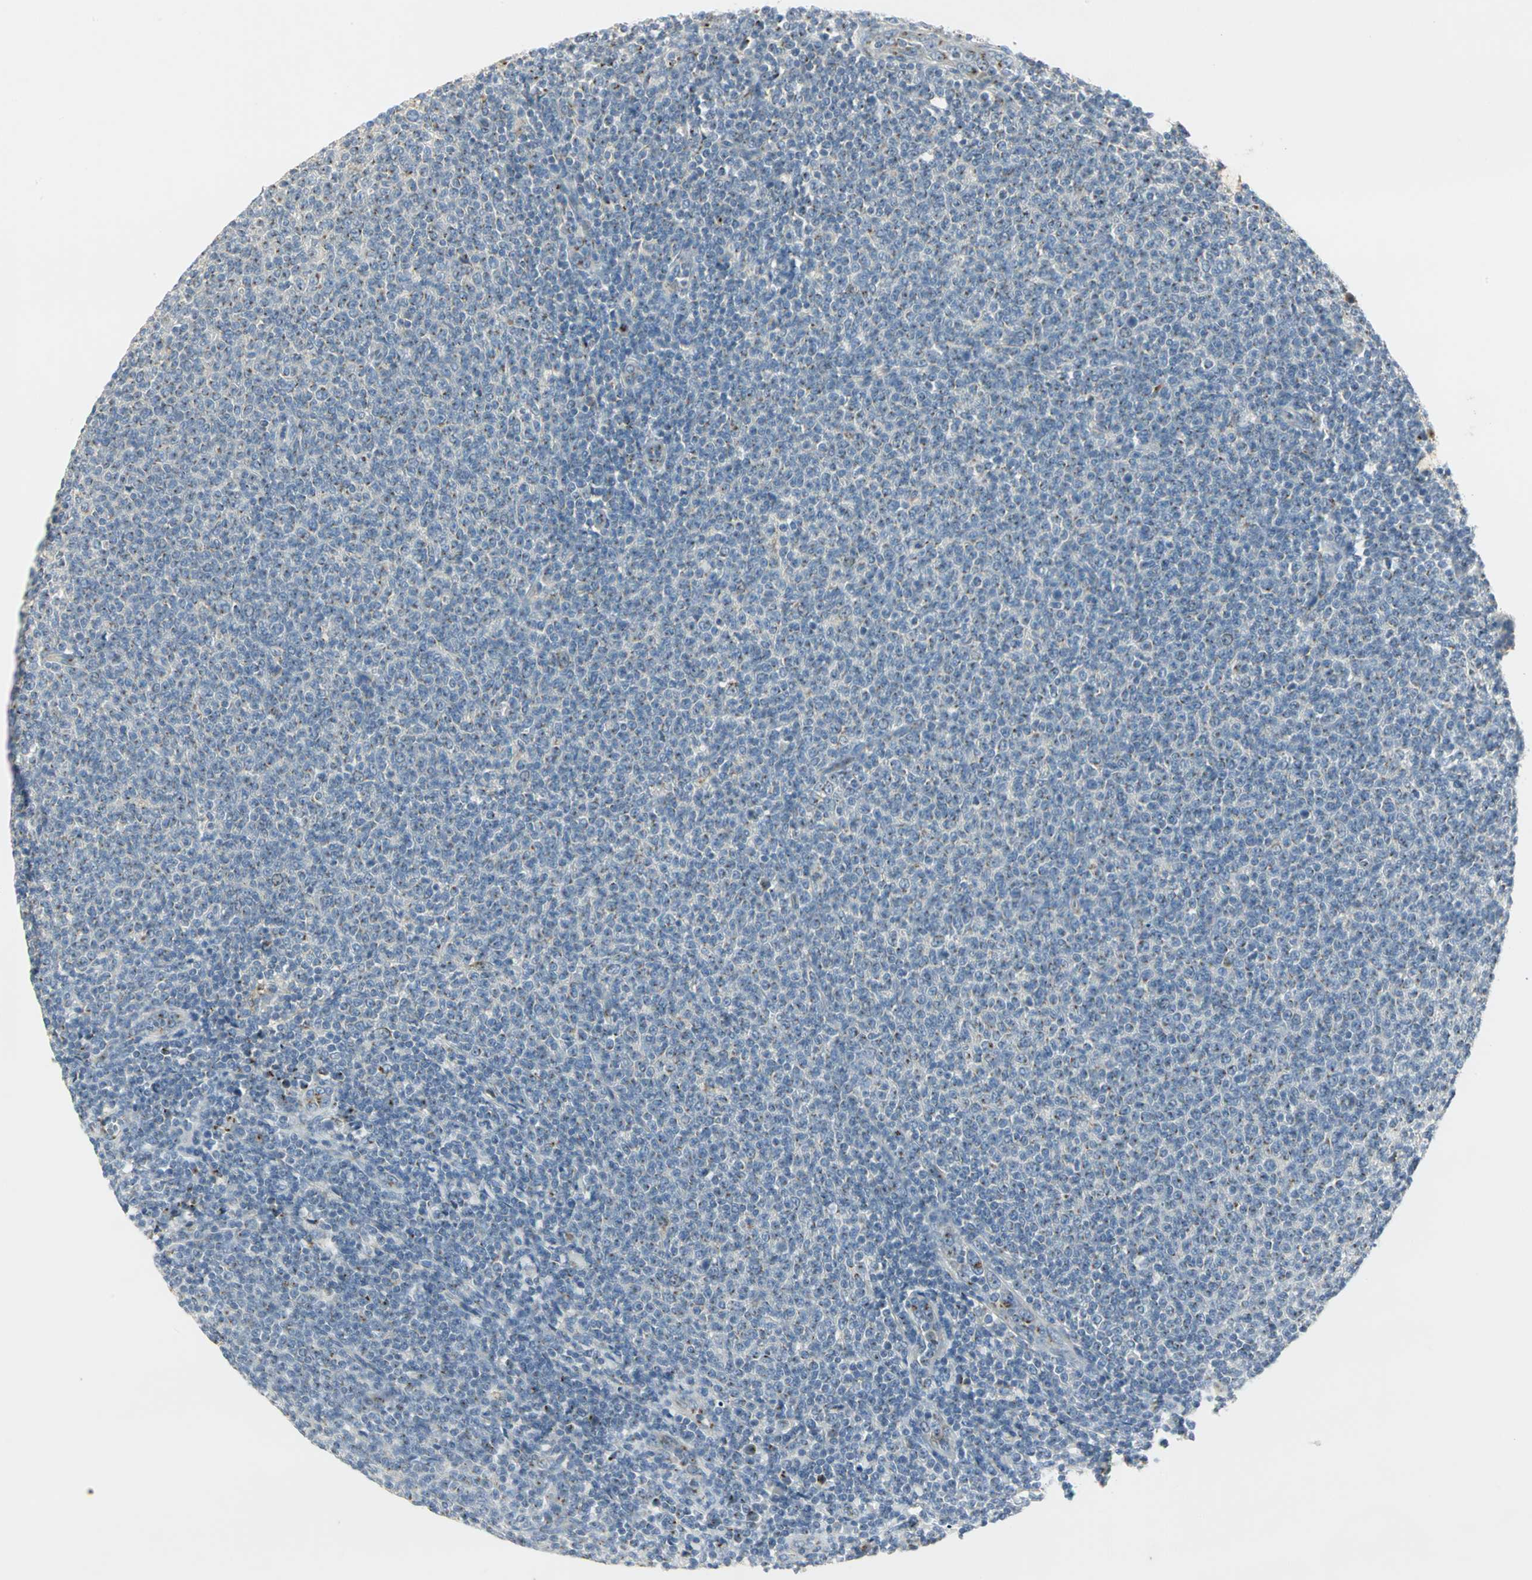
{"staining": {"intensity": "weak", "quantity": "25%-75%", "location": "cytoplasmic/membranous"}, "tissue": "lymphoma", "cell_type": "Tumor cells", "image_type": "cancer", "snomed": [{"axis": "morphology", "description": "Malignant lymphoma, non-Hodgkin's type, Low grade"}, {"axis": "topography", "description": "Lymph node"}], "caption": "The histopathology image exhibits staining of malignant lymphoma, non-Hodgkin's type (low-grade), revealing weak cytoplasmic/membranous protein positivity (brown color) within tumor cells.", "gene": "TM9SF2", "patient": {"sex": "male", "age": 66}}